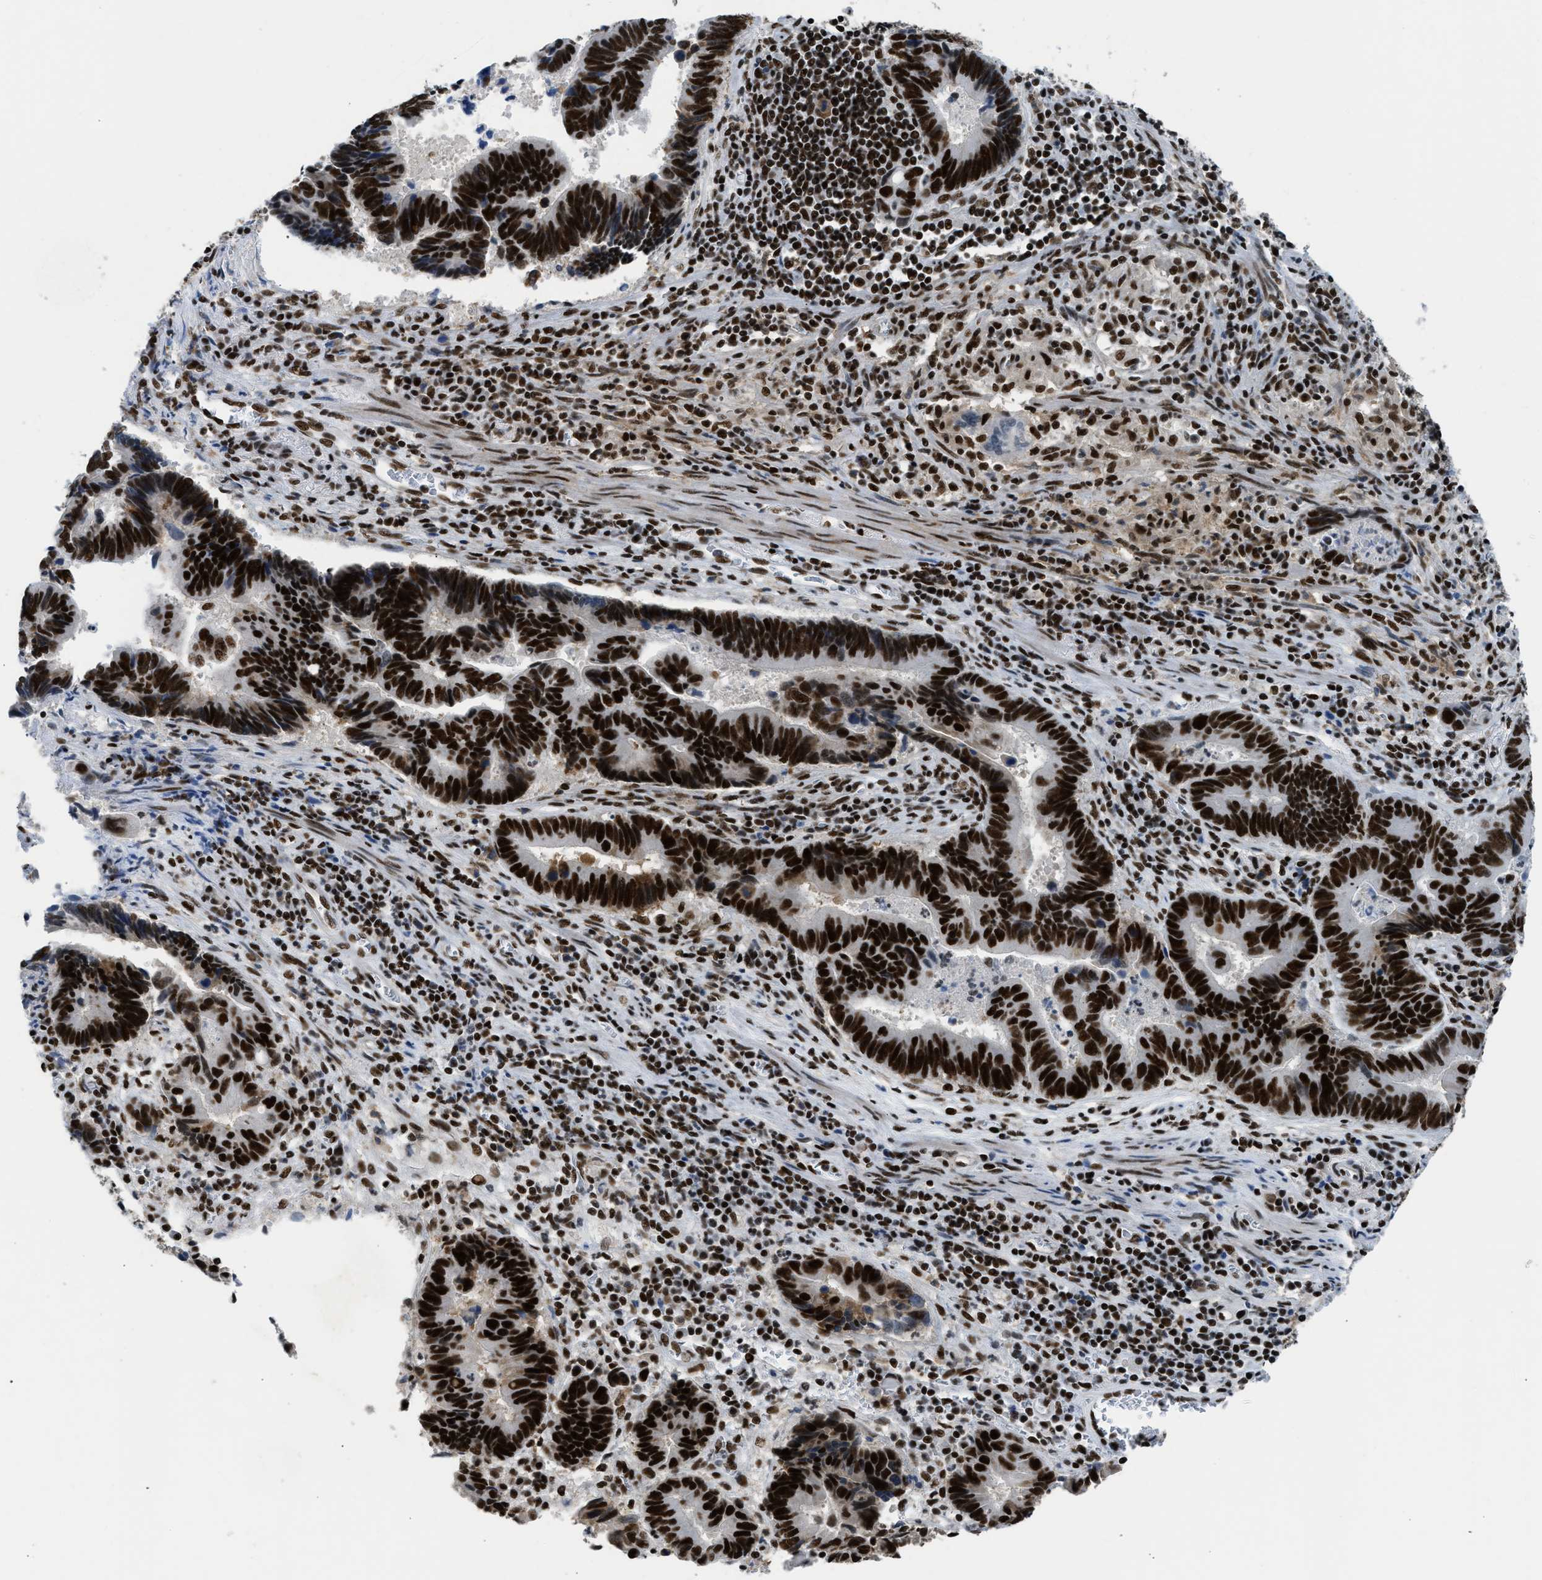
{"staining": {"intensity": "strong", "quantity": ">75%", "location": "nuclear"}, "tissue": "pancreatic cancer", "cell_type": "Tumor cells", "image_type": "cancer", "snomed": [{"axis": "morphology", "description": "Adenocarcinoma, NOS"}, {"axis": "topography", "description": "Pancreas"}], "caption": "DAB immunohistochemical staining of human pancreatic cancer (adenocarcinoma) exhibits strong nuclear protein expression in about >75% of tumor cells.", "gene": "SCAF4", "patient": {"sex": "female", "age": 70}}